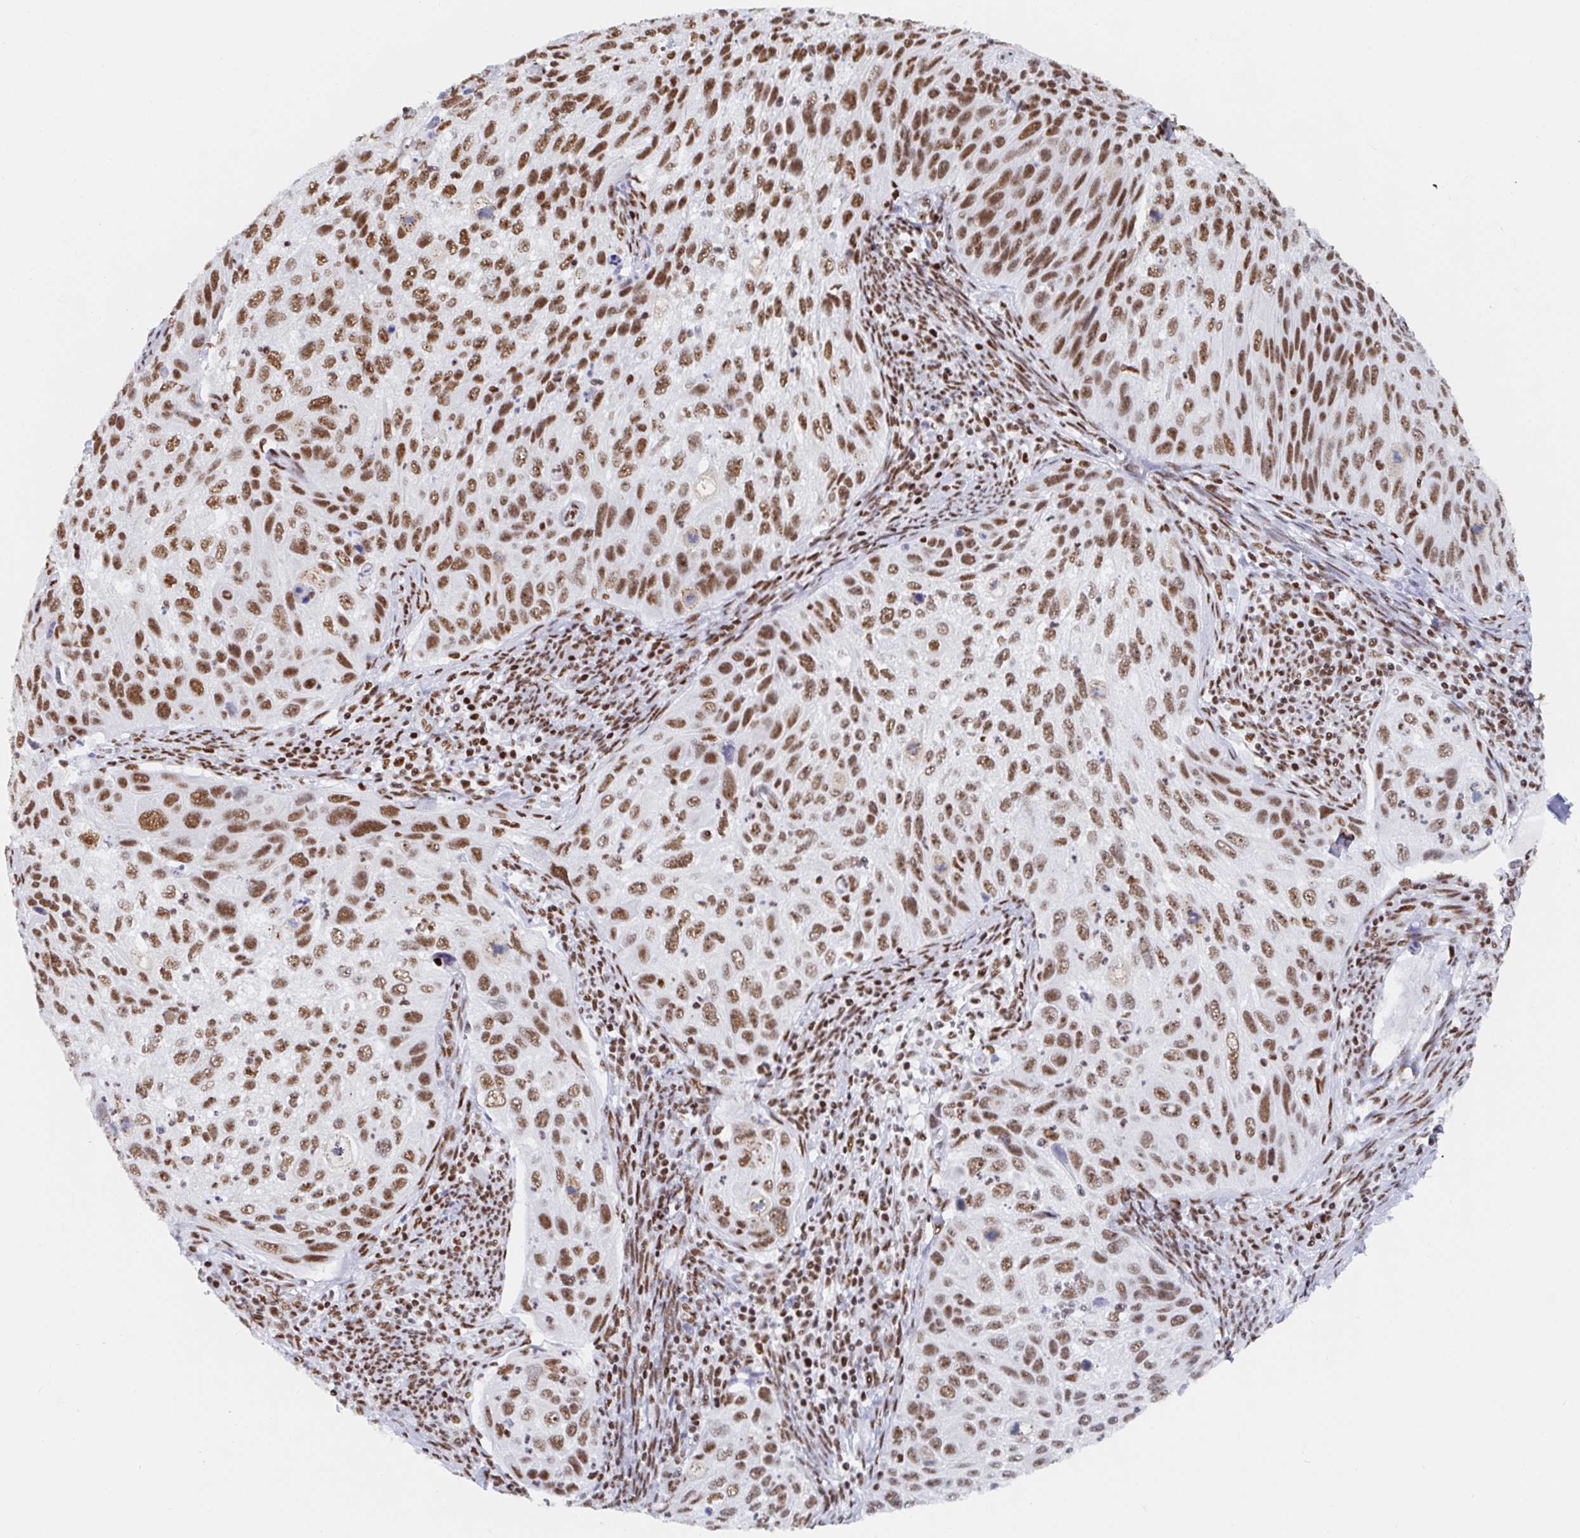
{"staining": {"intensity": "moderate", "quantity": ">75%", "location": "nuclear"}, "tissue": "cervical cancer", "cell_type": "Tumor cells", "image_type": "cancer", "snomed": [{"axis": "morphology", "description": "Squamous cell carcinoma, NOS"}, {"axis": "topography", "description": "Cervix"}], "caption": "Squamous cell carcinoma (cervical) stained with immunohistochemistry (IHC) exhibits moderate nuclear expression in about >75% of tumor cells. The staining was performed using DAB, with brown indicating positive protein expression. Nuclei are stained blue with hematoxylin.", "gene": "EWSR1", "patient": {"sex": "female", "age": 70}}